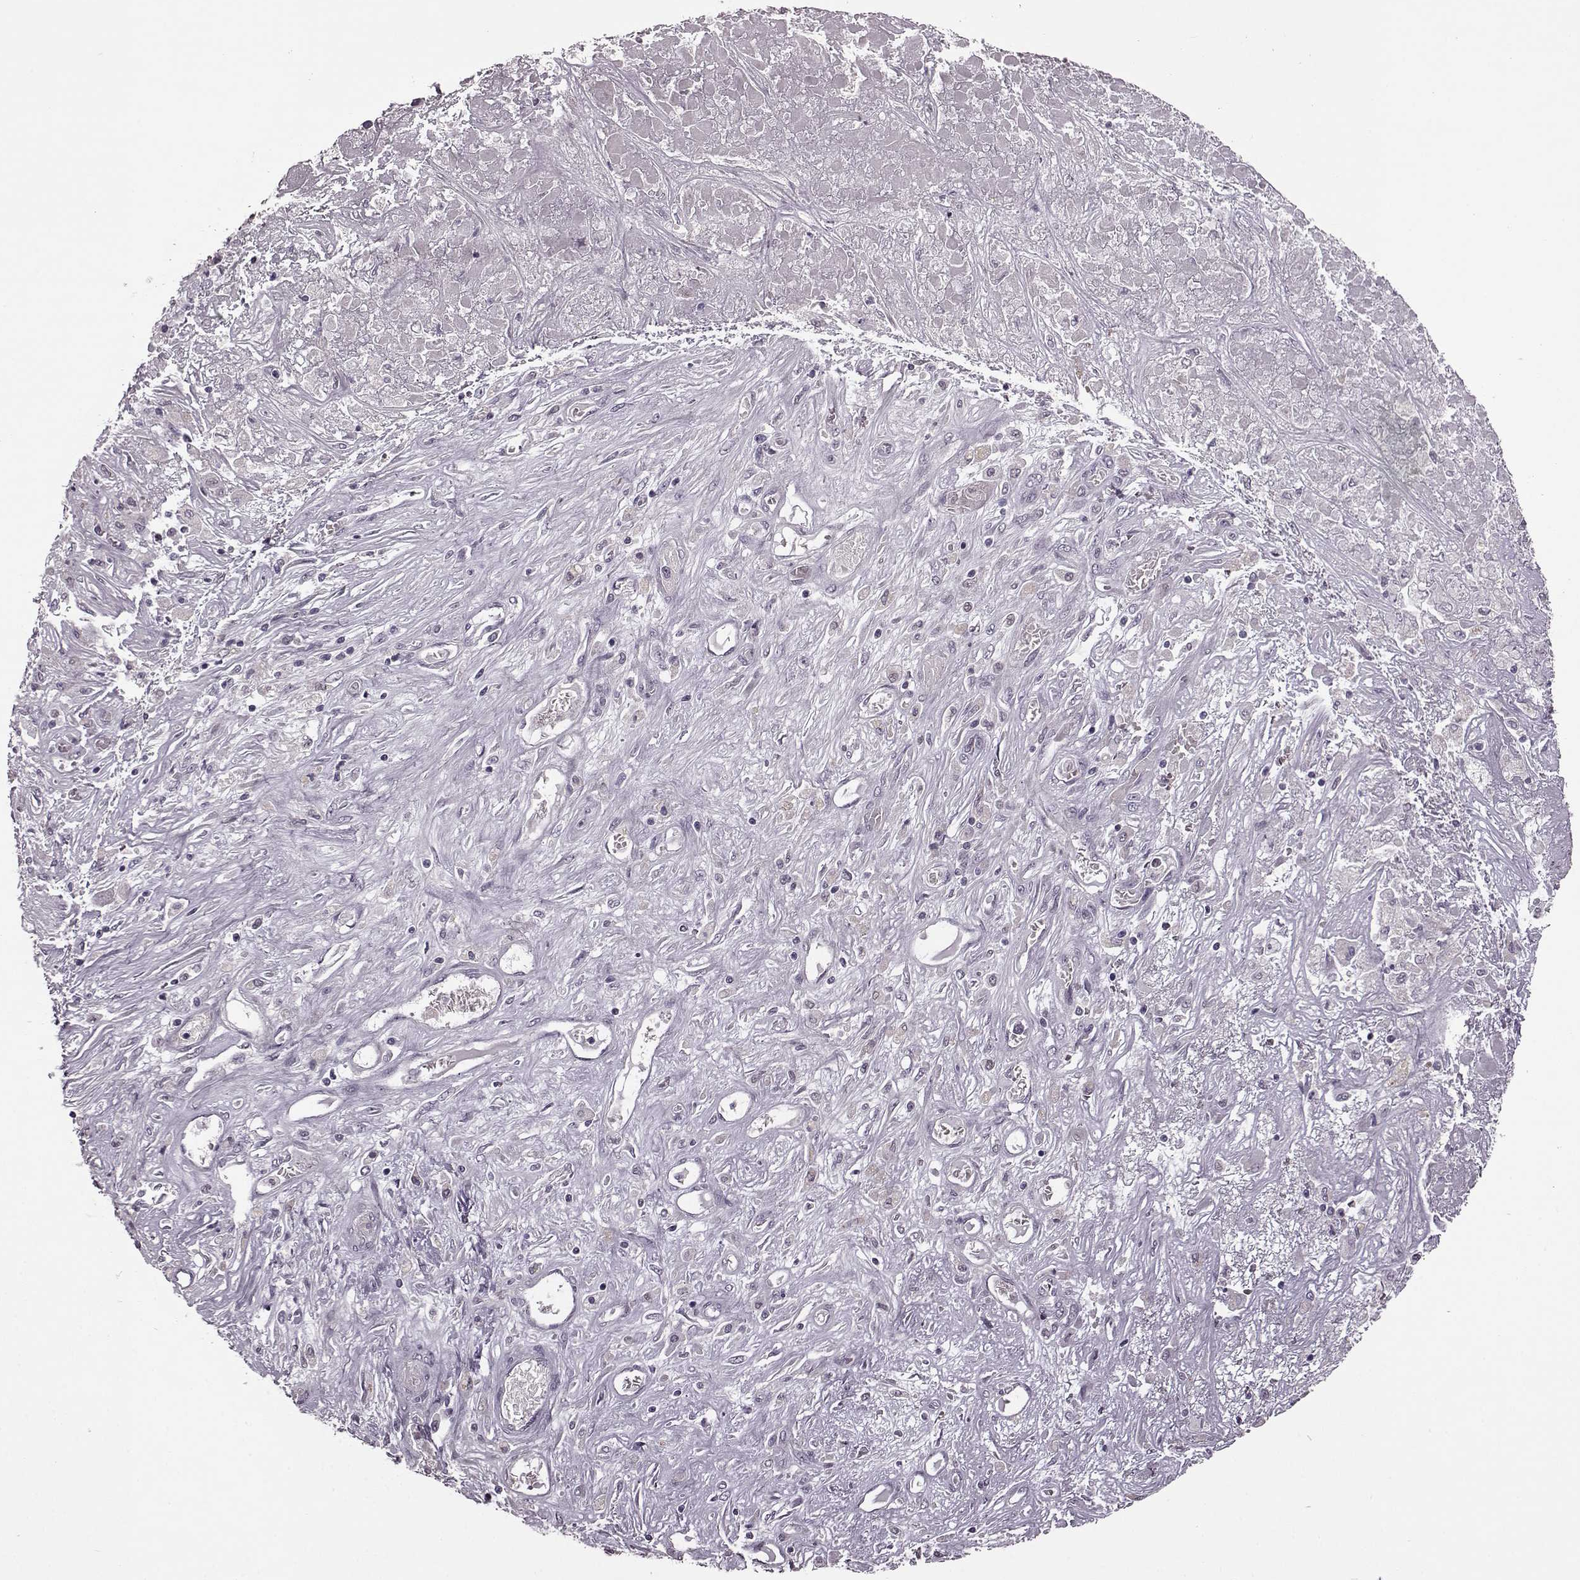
{"staining": {"intensity": "negative", "quantity": "none", "location": "none"}, "tissue": "liver cancer", "cell_type": "Tumor cells", "image_type": "cancer", "snomed": [{"axis": "morphology", "description": "Cholangiocarcinoma"}, {"axis": "topography", "description": "Liver"}], "caption": "The histopathology image reveals no significant staining in tumor cells of liver cancer (cholangiocarcinoma).", "gene": "CNGA3", "patient": {"sex": "female", "age": 52}}